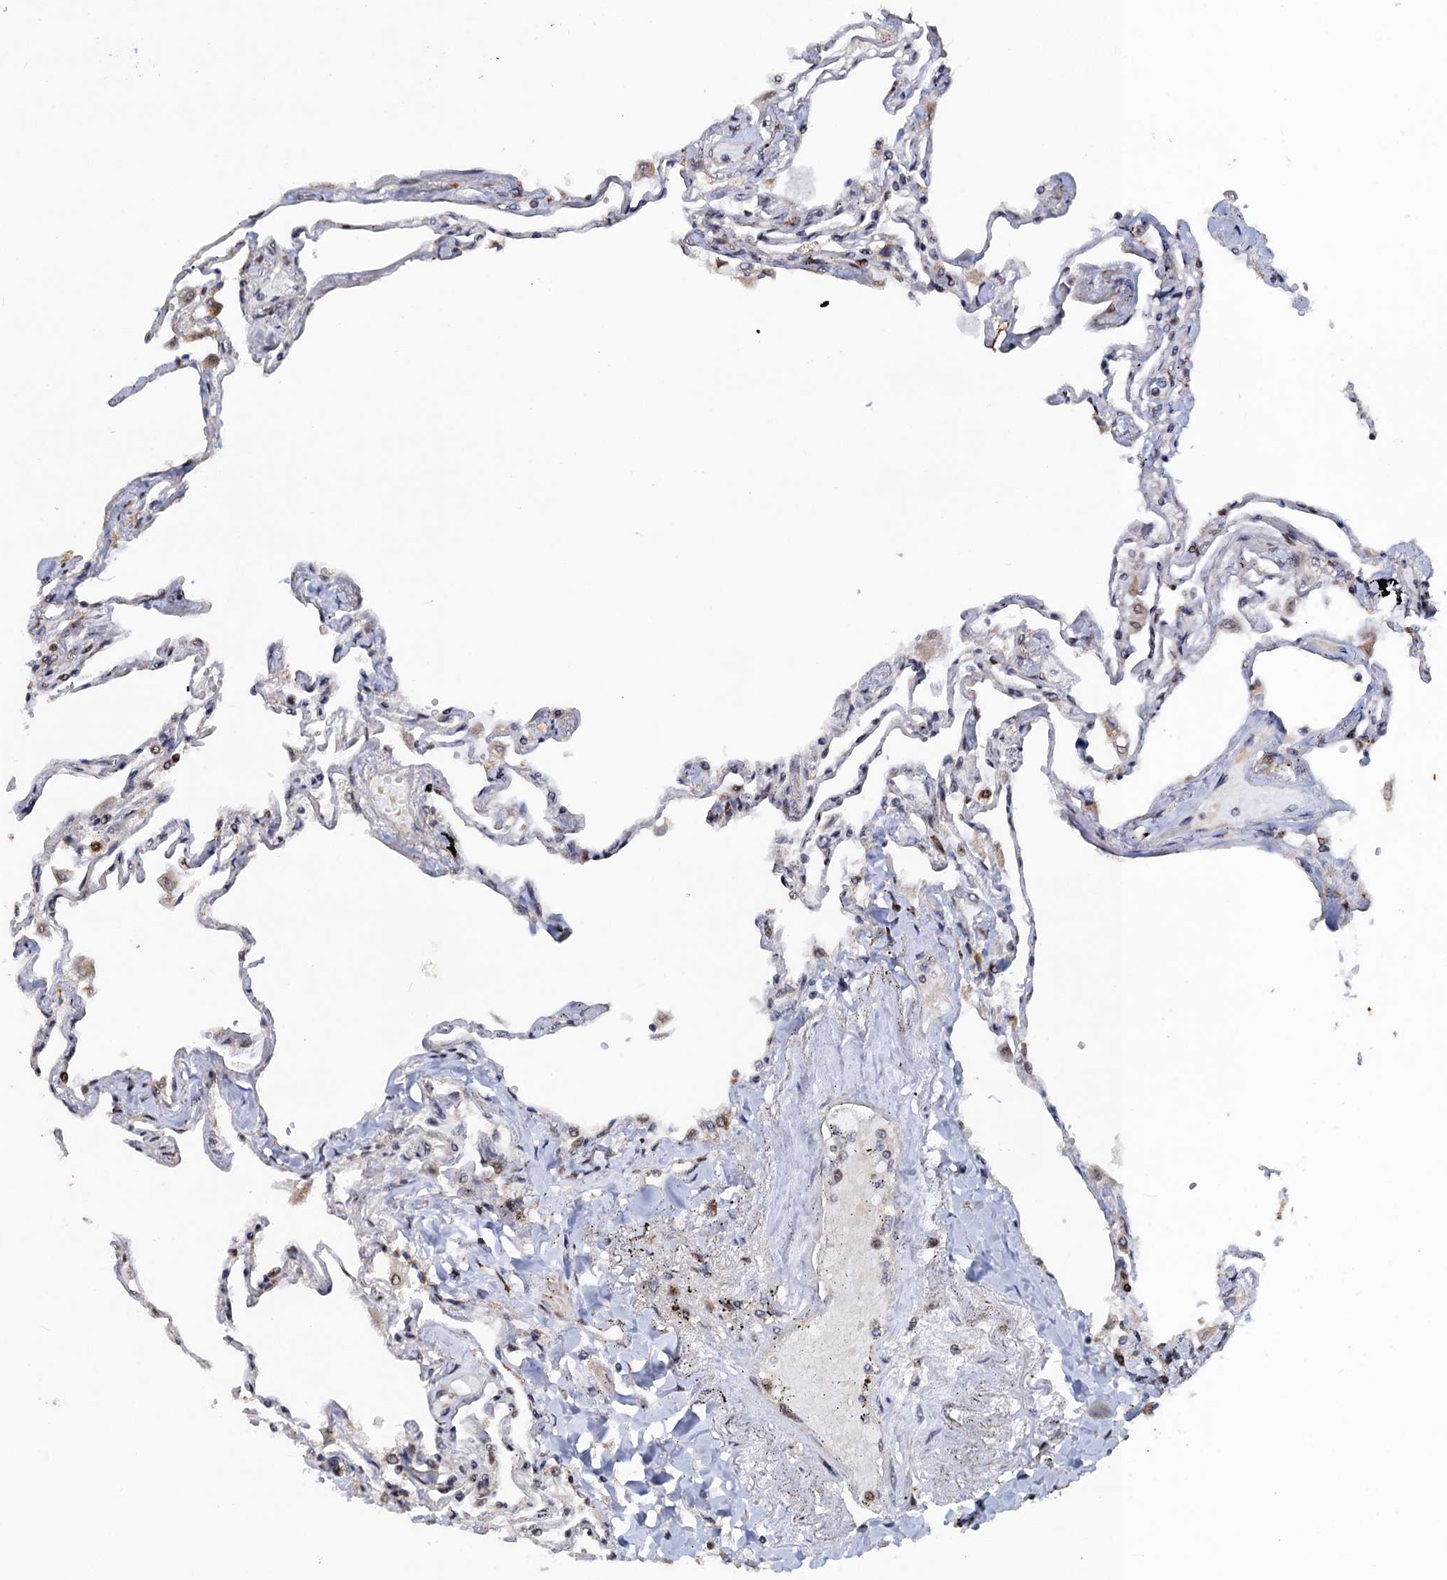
{"staining": {"intensity": "negative", "quantity": "none", "location": "none"}, "tissue": "lung", "cell_type": "Alveolar cells", "image_type": "normal", "snomed": [{"axis": "morphology", "description": "Normal tissue, NOS"}, {"axis": "topography", "description": "Lung"}], "caption": "Alveolar cells show no significant protein positivity in unremarkable lung.", "gene": "BMERB1", "patient": {"sex": "female", "age": 67}}